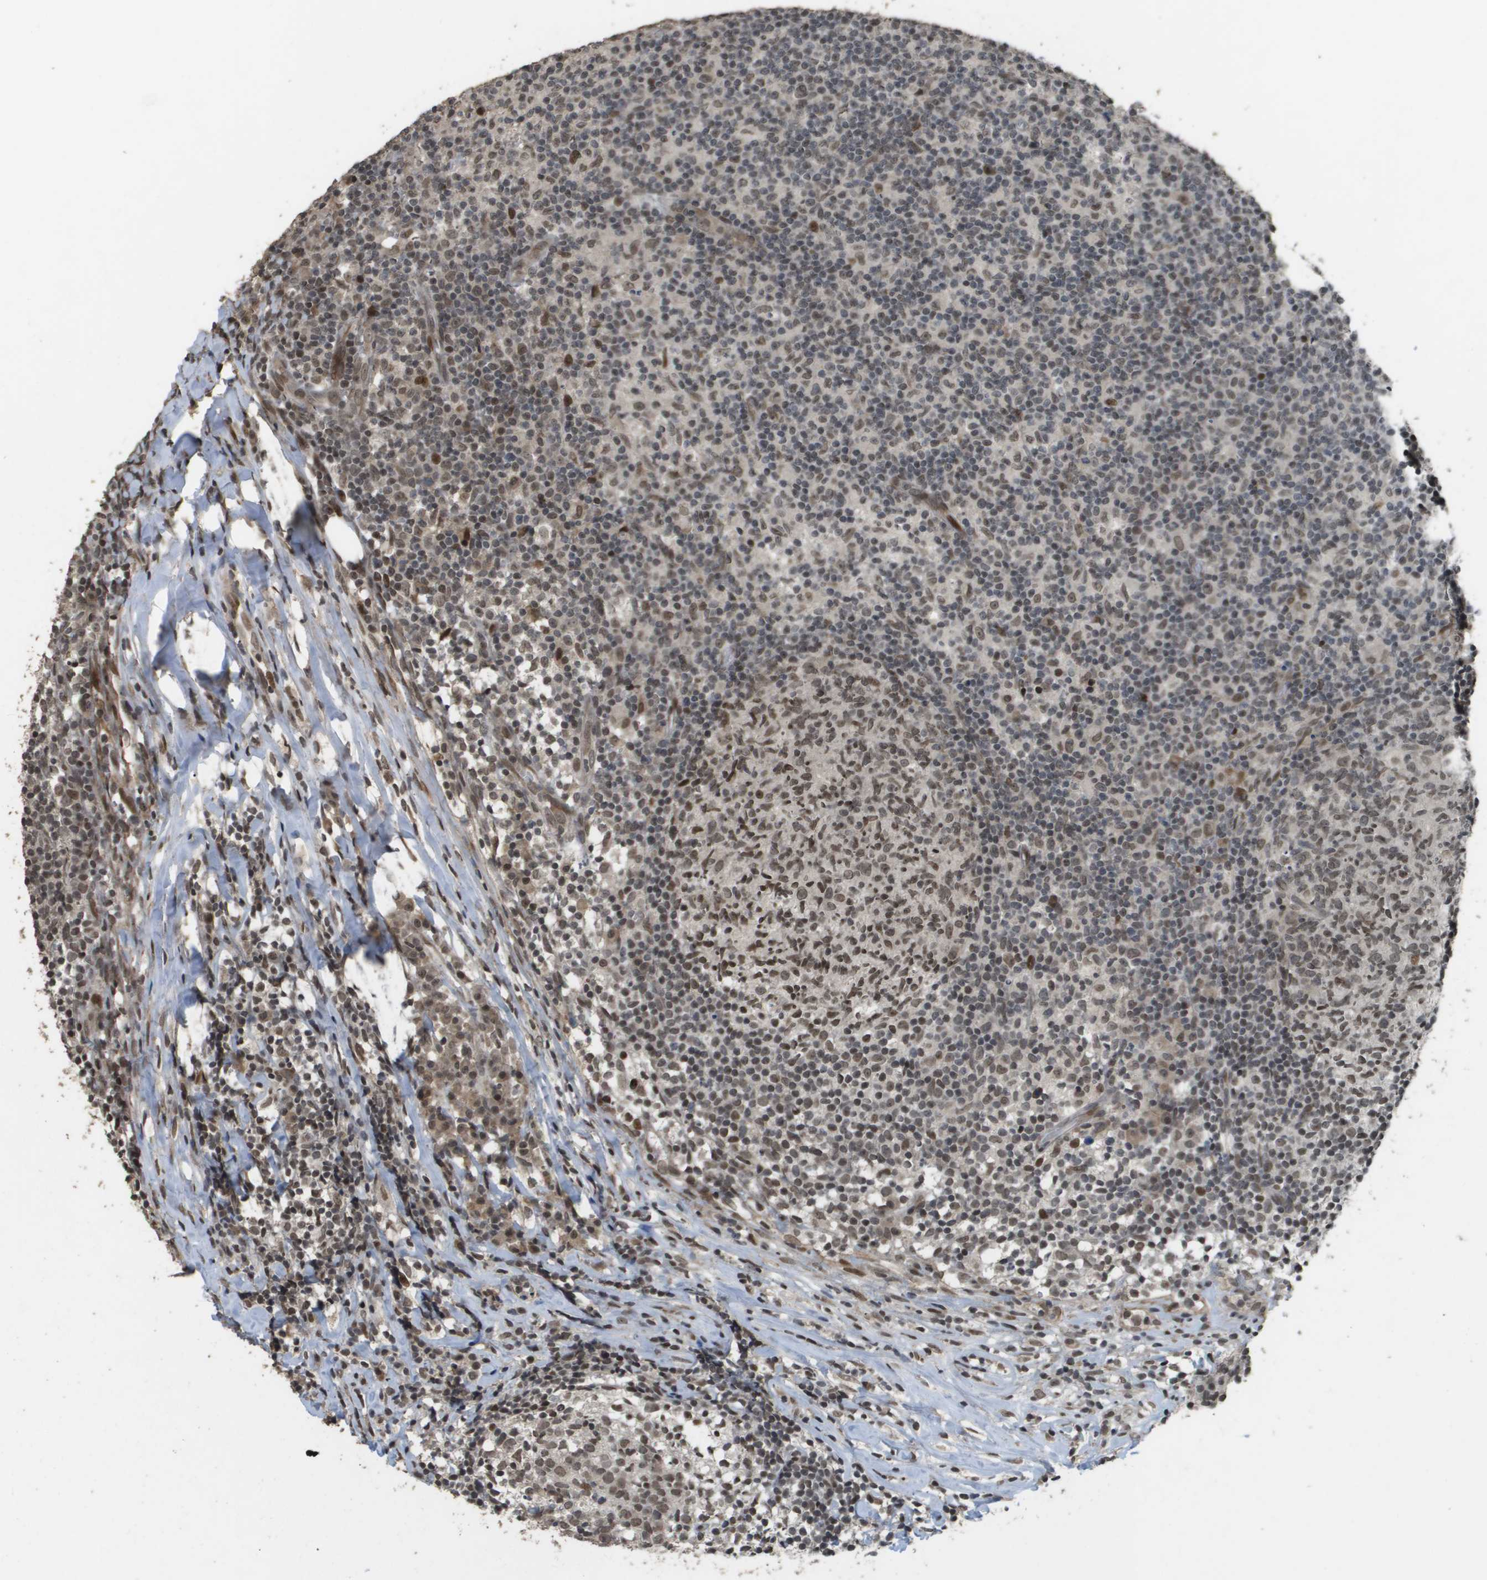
{"staining": {"intensity": "moderate", "quantity": ">75%", "location": "nuclear"}, "tissue": "lymph node", "cell_type": "Germinal center cells", "image_type": "normal", "snomed": [{"axis": "morphology", "description": "Normal tissue, NOS"}, {"axis": "morphology", "description": "Inflammation, NOS"}, {"axis": "topography", "description": "Lymph node"}], "caption": "Immunohistochemical staining of normal human lymph node exhibits >75% levels of moderate nuclear protein expression in approximately >75% of germinal center cells. (Stains: DAB in brown, nuclei in blue, Microscopy: brightfield microscopy at high magnification).", "gene": "KAT5", "patient": {"sex": "male", "age": 55}}